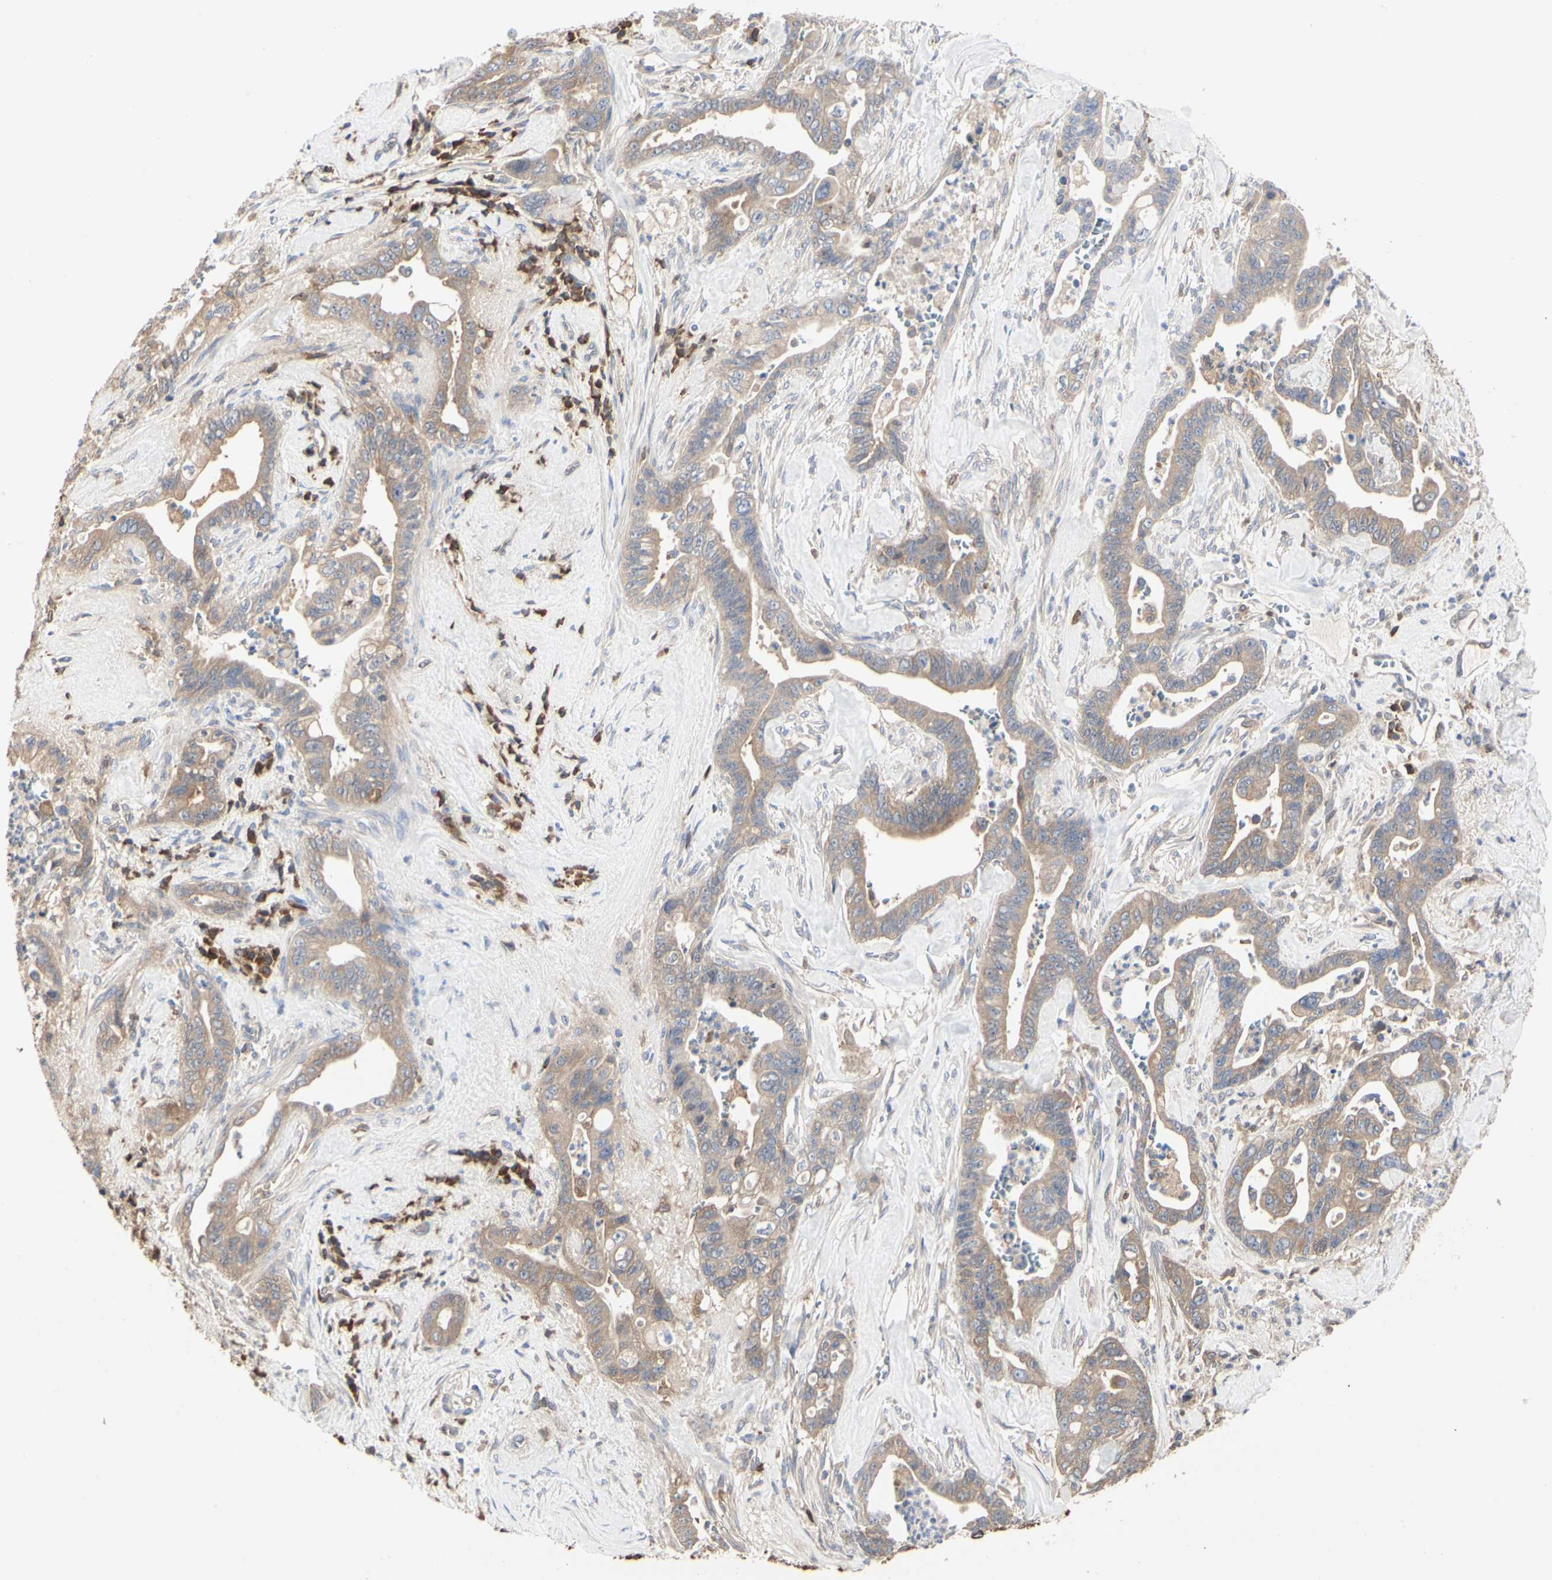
{"staining": {"intensity": "moderate", "quantity": ">75%", "location": "cytoplasmic/membranous"}, "tissue": "pancreatic cancer", "cell_type": "Tumor cells", "image_type": "cancer", "snomed": [{"axis": "morphology", "description": "Adenocarcinoma, NOS"}, {"axis": "topography", "description": "Pancreas"}], "caption": "Pancreatic adenocarcinoma stained with a protein marker shows moderate staining in tumor cells.", "gene": "C3orf52", "patient": {"sex": "male", "age": 70}}